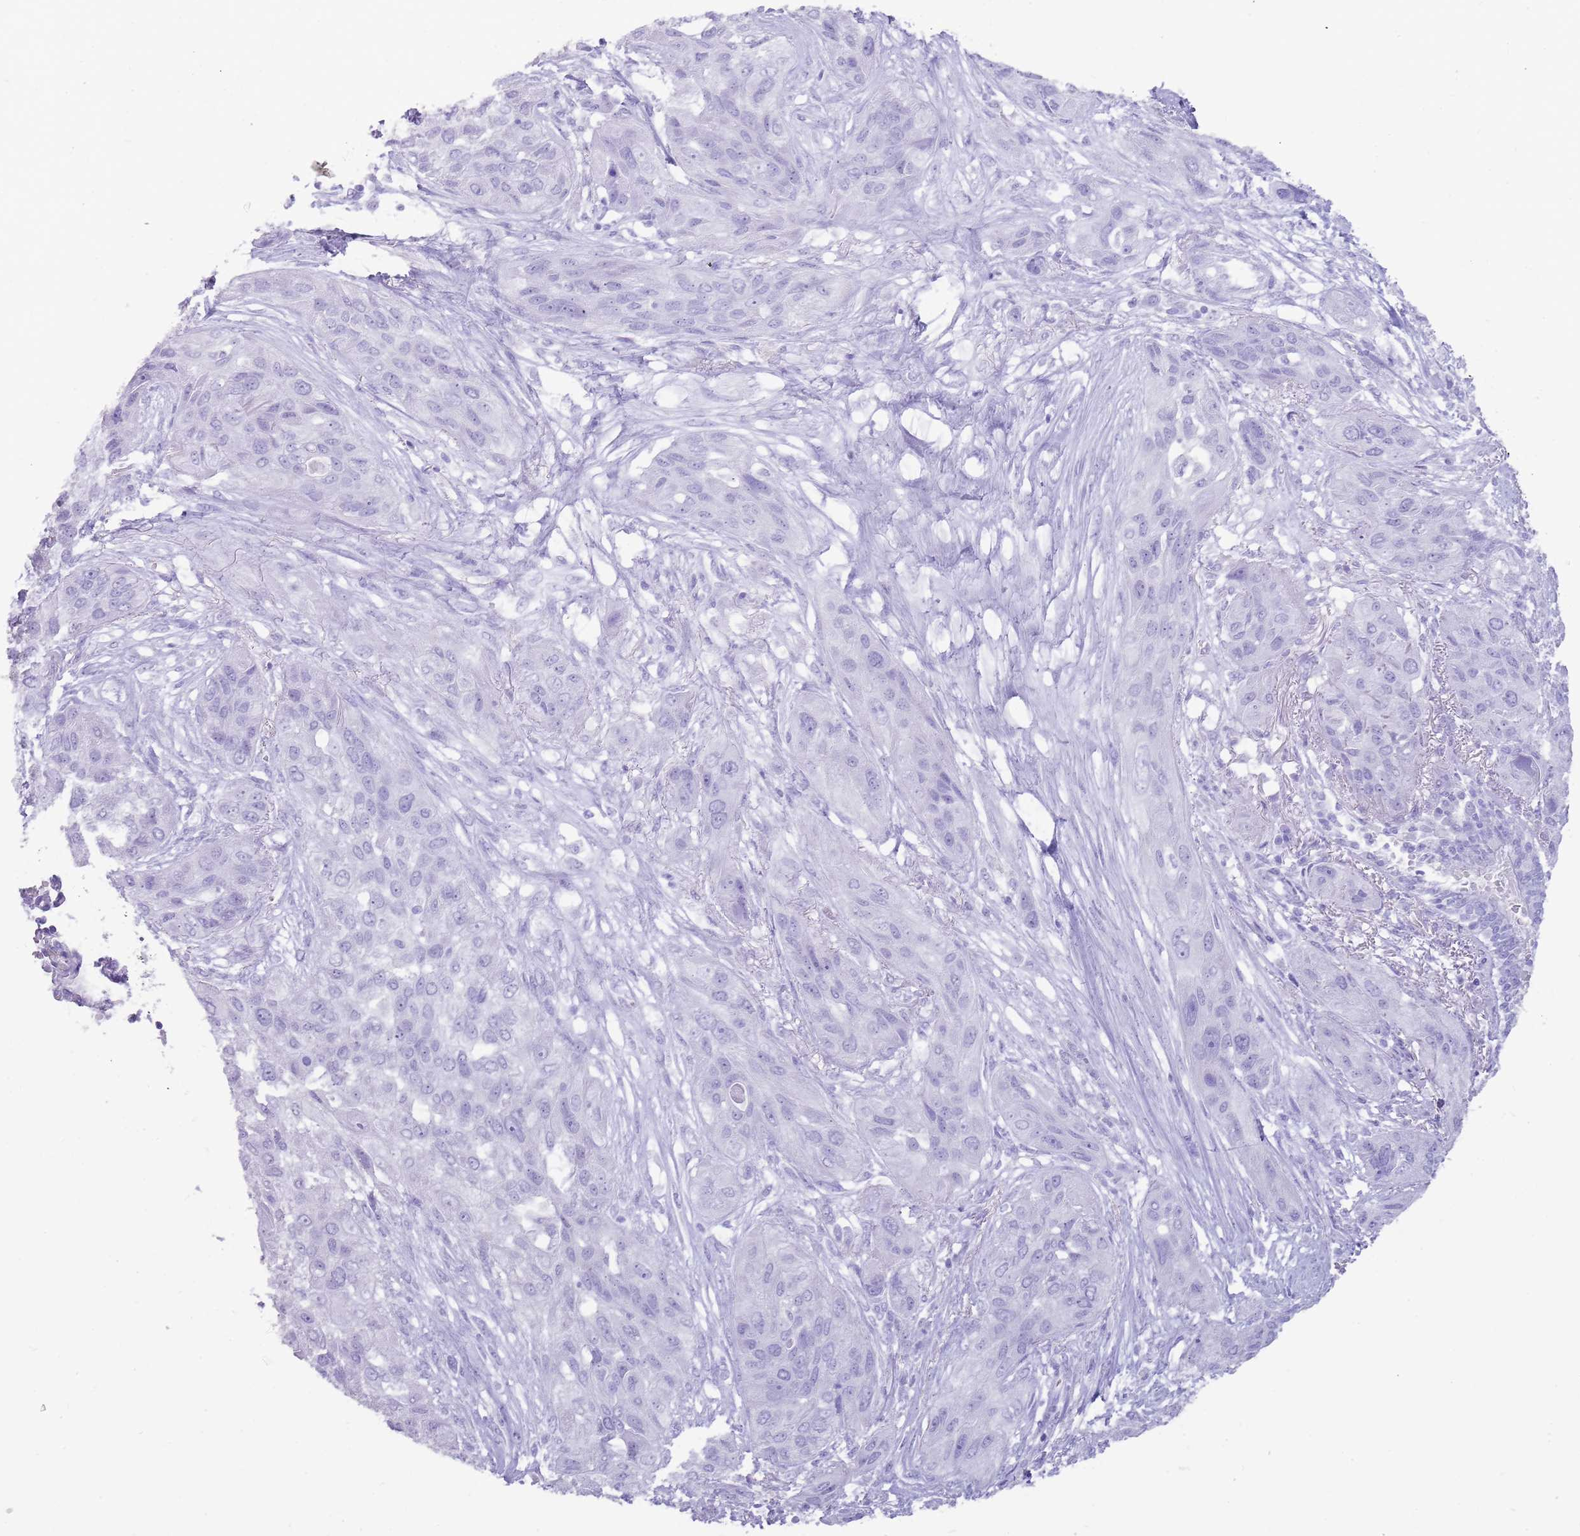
{"staining": {"intensity": "negative", "quantity": "none", "location": "none"}, "tissue": "lung cancer", "cell_type": "Tumor cells", "image_type": "cancer", "snomed": [{"axis": "morphology", "description": "Squamous cell carcinoma, NOS"}, {"axis": "topography", "description": "Lung"}], "caption": "The immunohistochemistry photomicrograph has no significant staining in tumor cells of lung cancer tissue.", "gene": "NBPF3", "patient": {"sex": "female", "age": 70}}